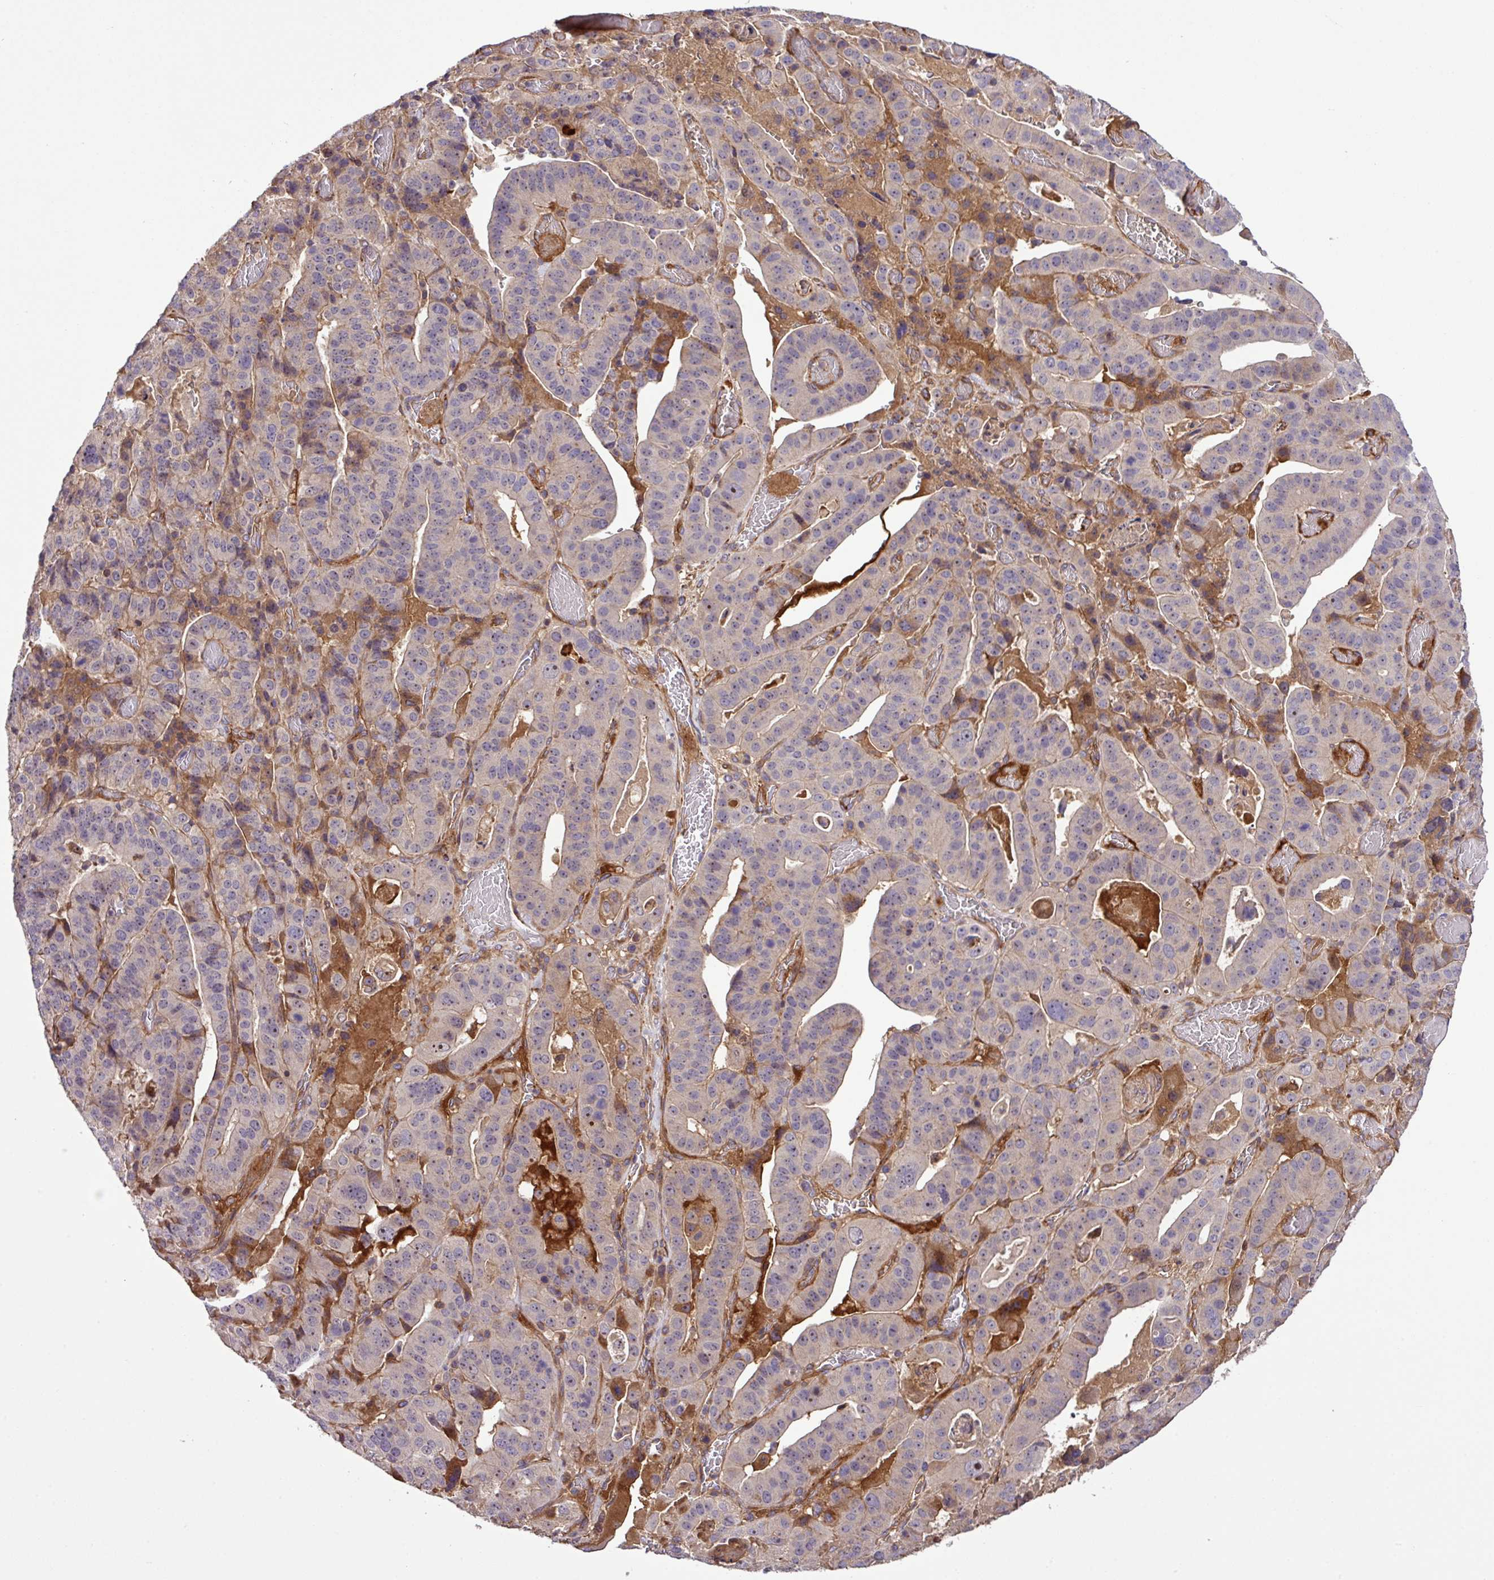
{"staining": {"intensity": "weak", "quantity": "25%-75%", "location": "cytoplasmic/membranous"}, "tissue": "stomach cancer", "cell_type": "Tumor cells", "image_type": "cancer", "snomed": [{"axis": "morphology", "description": "Adenocarcinoma, NOS"}, {"axis": "topography", "description": "Stomach"}], "caption": "An image of human stomach cancer stained for a protein demonstrates weak cytoplasmic/membranous brown staining in tumor cells. (DAB IHC with brightfield microscopy, high magnification).", "gene": "ZNF266", "patient": {"sex": "male", "age": 48}}